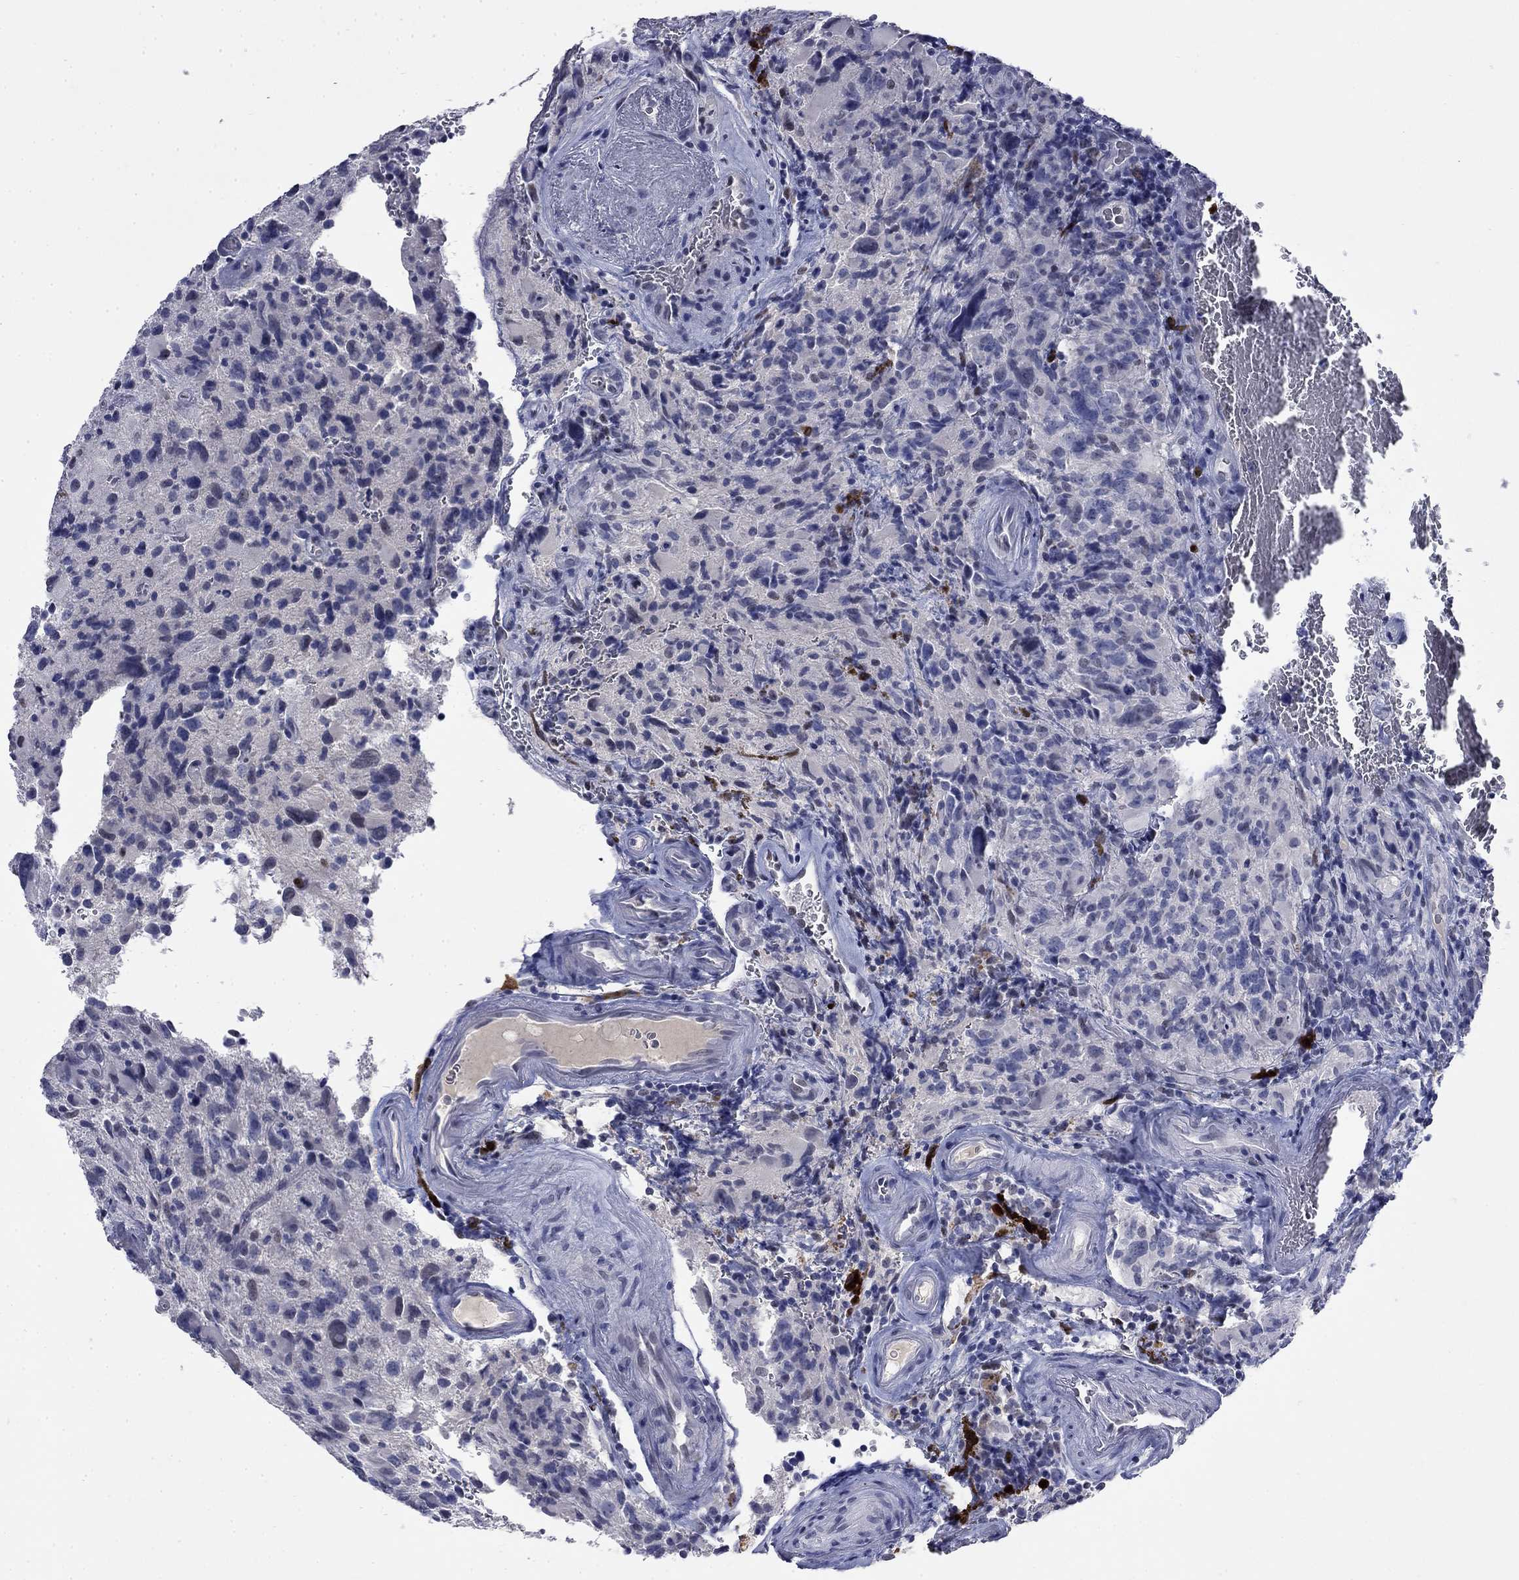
{"staining": {"intensity": "negative", "quantity": "none", "location": "none"}, "tissue": "glioma", "cell_type": "Tumor cells", "image_type": "cancer", "snomed": [{"axis": "morphology", "description": "Glioma, malignant, NOS"}, {"axis": "morphology", "description": "Glioma, malignant, High grade"}, {"axis": "topography", "description": "Brain"}], "caption": "Tumor cells are negative for protein expression in human glioma.", "gene": "SLC51A", "patient": {"sex": "female", "age": 71}}